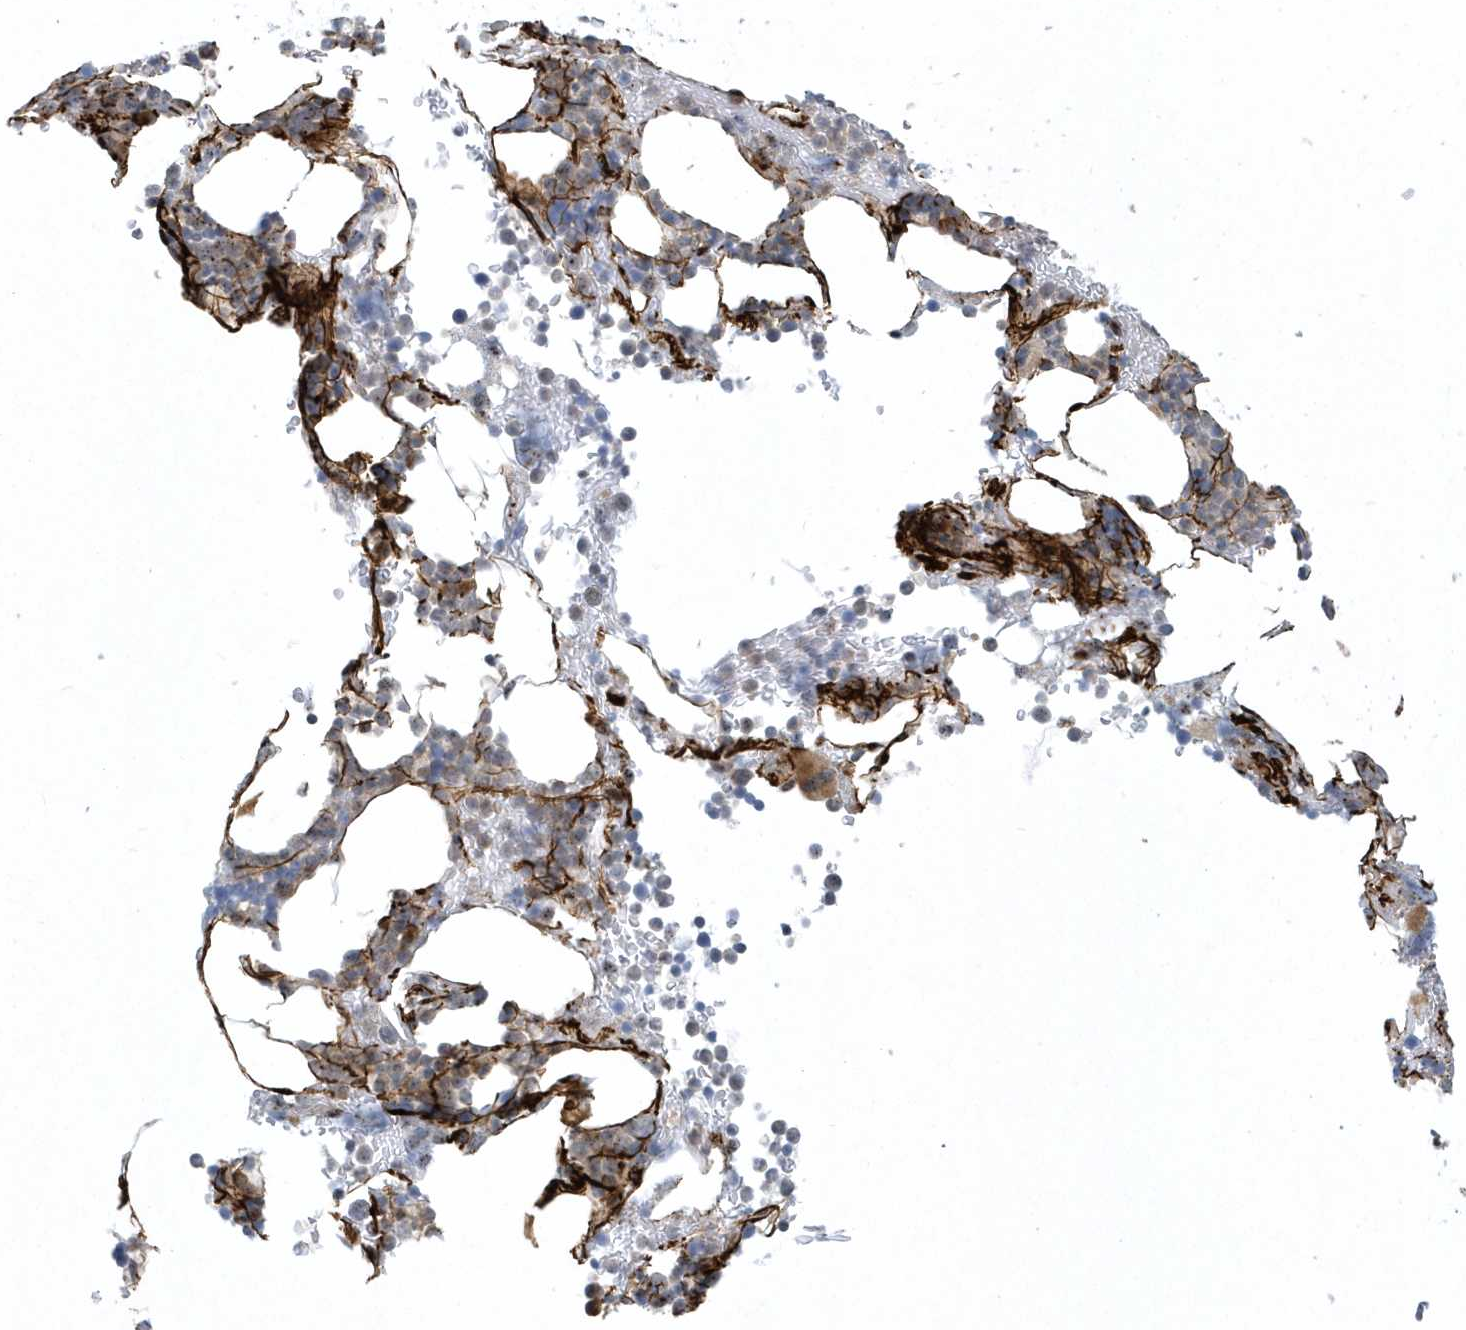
{"staining": {"intensity": "weak", "quantity": "<25%", "location": "cytoplasmic/membranous"}, "tissue": "bone marrow", "cell_type": "Hematopoietic cells", "image_type": "normal", "snomed": [{"axis": "morphology", "description": "Normal tissue, NOS"}, {"axis": "topography", "description": "Bone marrow"}], "caption": "Immunohistochemistry (IHC) of normal bone marrow demonstrates no expression in hematopoietic cells. (DAB (3,3'-diaminobenzidine) immunohistochemistry (IHC), high magnification).", "gene": "MASP2", "patient": {"sex": "male"}}